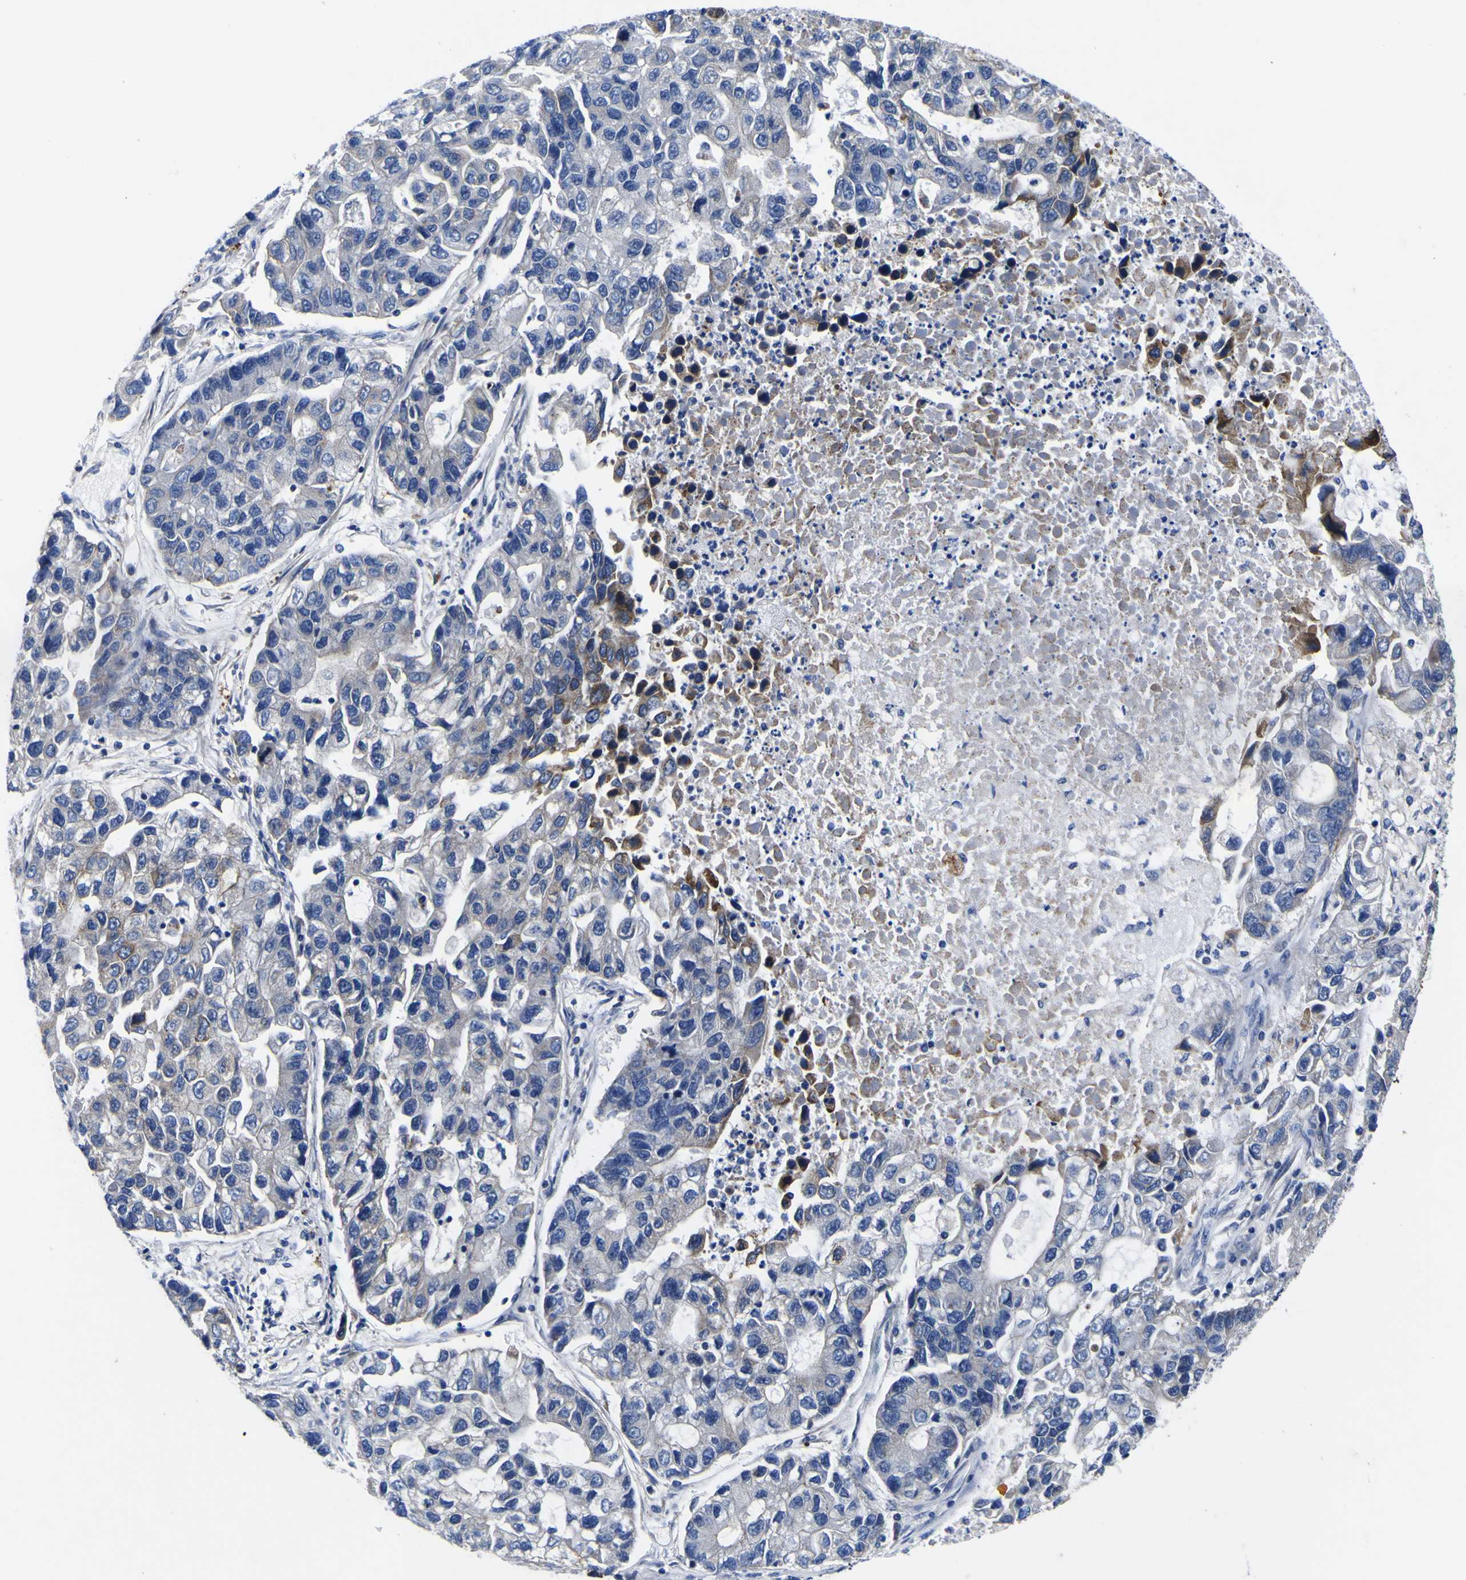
{"staining": {"intensity": "negative", "quantity": "none", "location": "none"}, "tissue": "lung cancer", "cell_type": "Tumor cells", "image_type": "cancer", "snomed": [{"axis": "morphology", "description": "Adenocarcinoma, NOS"}, {"axis": "topography", "description": "Lung"}], "caption": "This is an immunohistochemistry (IHC) photomicrograph of adenocarcinoma (lung). There is no staining in tumor cells.", "gene": "IGFLR1", "patient": {"sex": "female", "age": 51}}